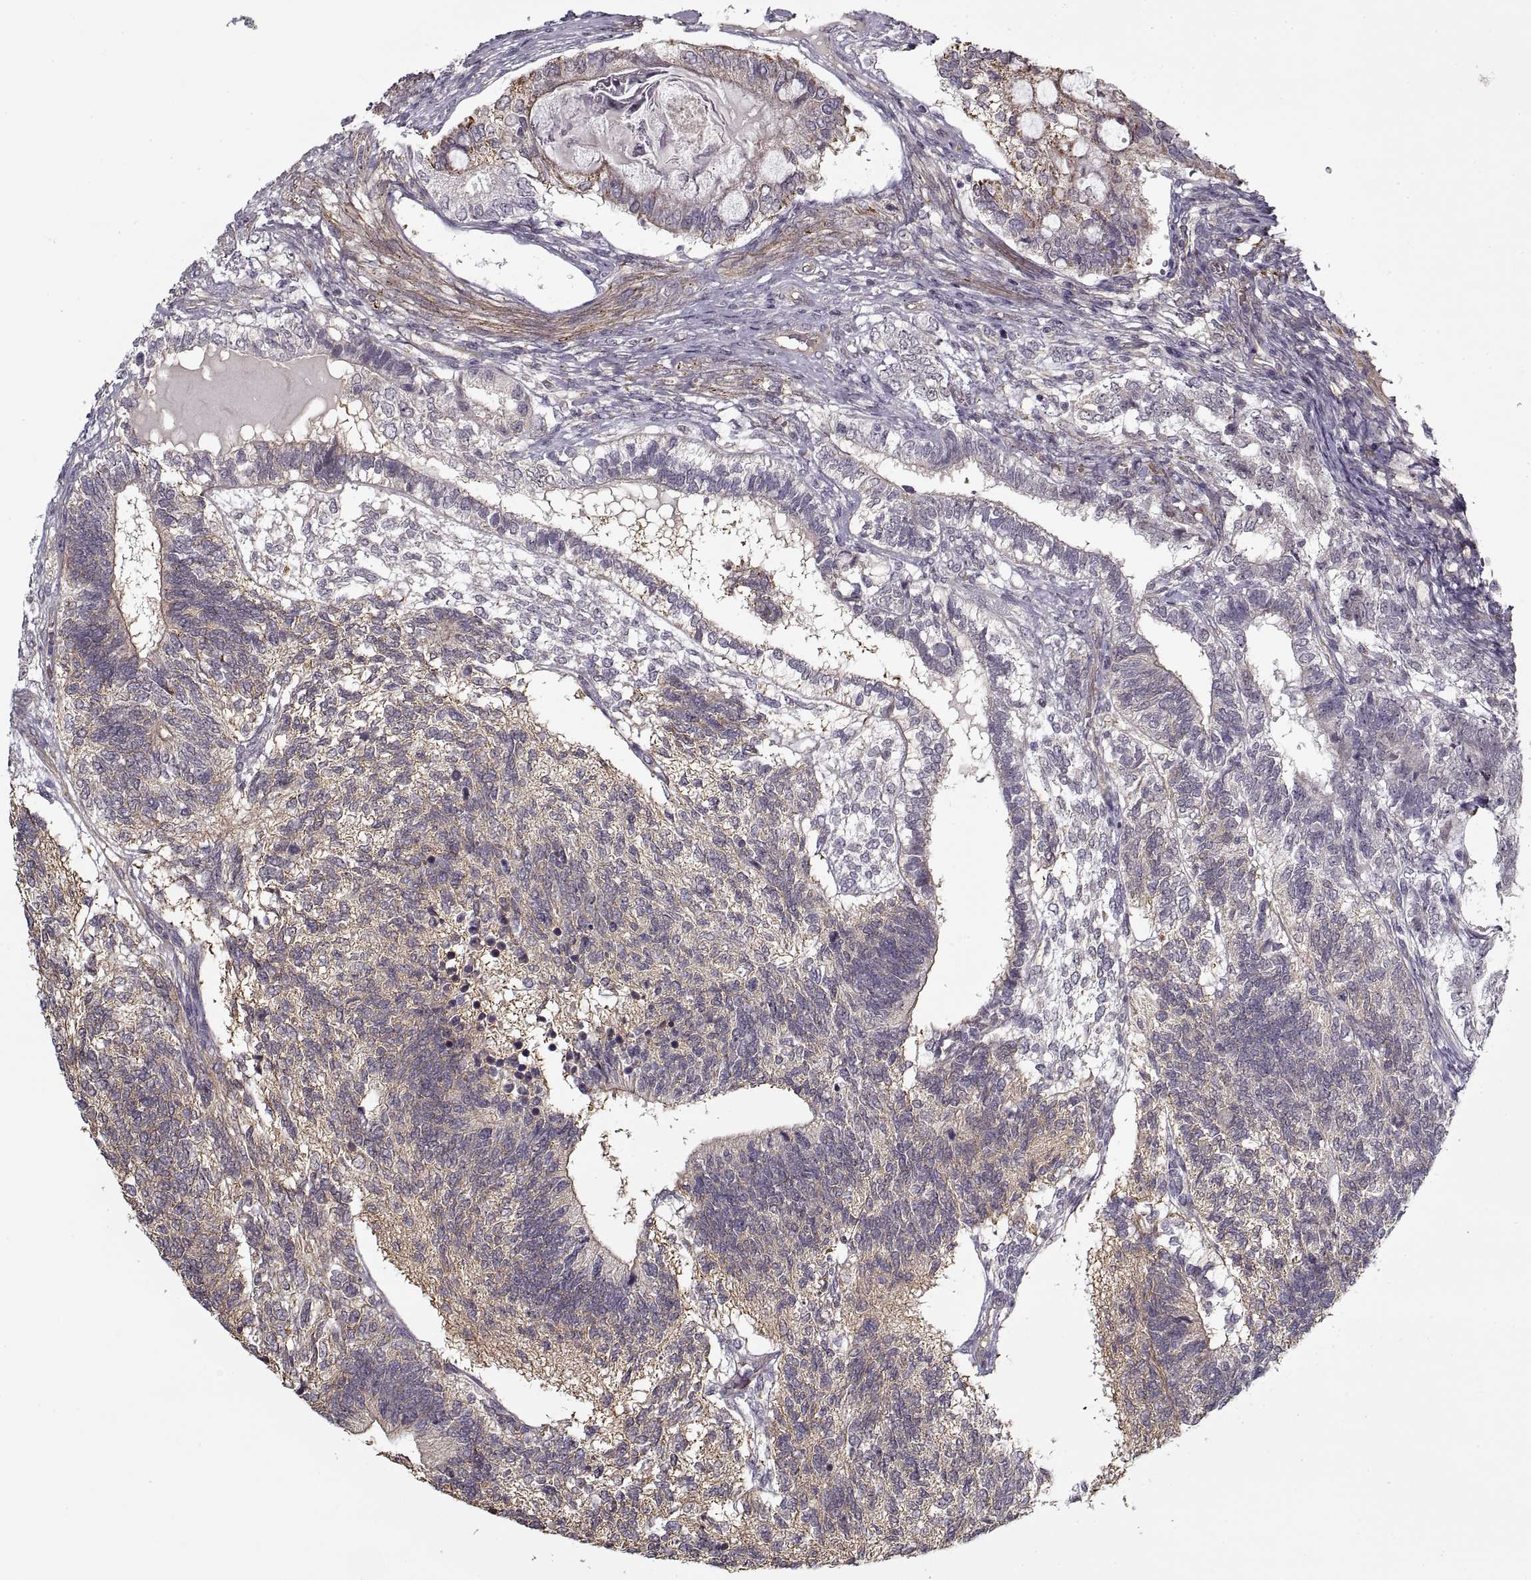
{"staining": {"intensity": "moderate", "quantity": "<25%", "location": "cytoplasmic/membranous"}, "tissue": "testis cancer", "cell_type": "Tumor cells", "image_type": "cancer", "snomed": [{"axis": "morphology", "description": "Seminoma, NOS"}, {"axis": "morphology", "description": "Carcinoma, Embryonal, NOS"}, {"axis": "topography", "description": "Testis"}], "caption": "Testis cancer stained for a protein (brown) reveals moderate cytoplasmic/membranous positive staining in about <25% of tumor cells.", "gene": "LAMB2", "patient": {"sex": "male", "age": 41}}